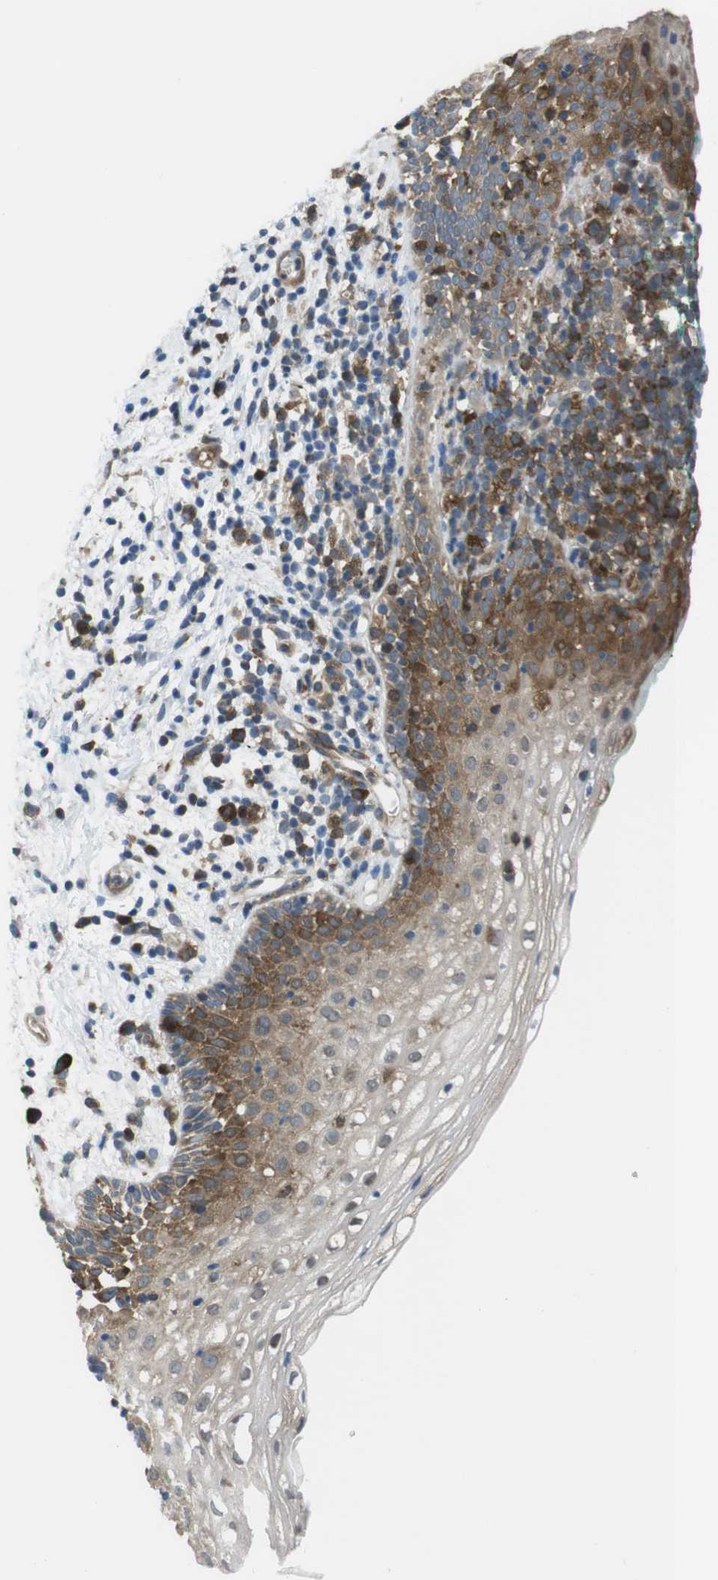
{"staining": {"intensity": "moderate", "quantity": "25%-75%", "location": "cytoplasmic/membranous"}, "tissue": "vagina", "cell_type": "Squamous epithelial cells", "image_type": "normal", "snomed": [{"axis": "morphology", "description": "Normal tissue, NOS"}, {"axis": "topography", "description": "Vagina"}], "caption": "Immunohistochemistry (IHC) micrograph of normal vagina stained for a protein (brown), which reveals medium levels of moderate cytoplasmic/membranous expression in about 25%-75% of squamous epithelial cells.", "gene": "MTHFD1L", "patient": {"sex": "female", "age": 44}}